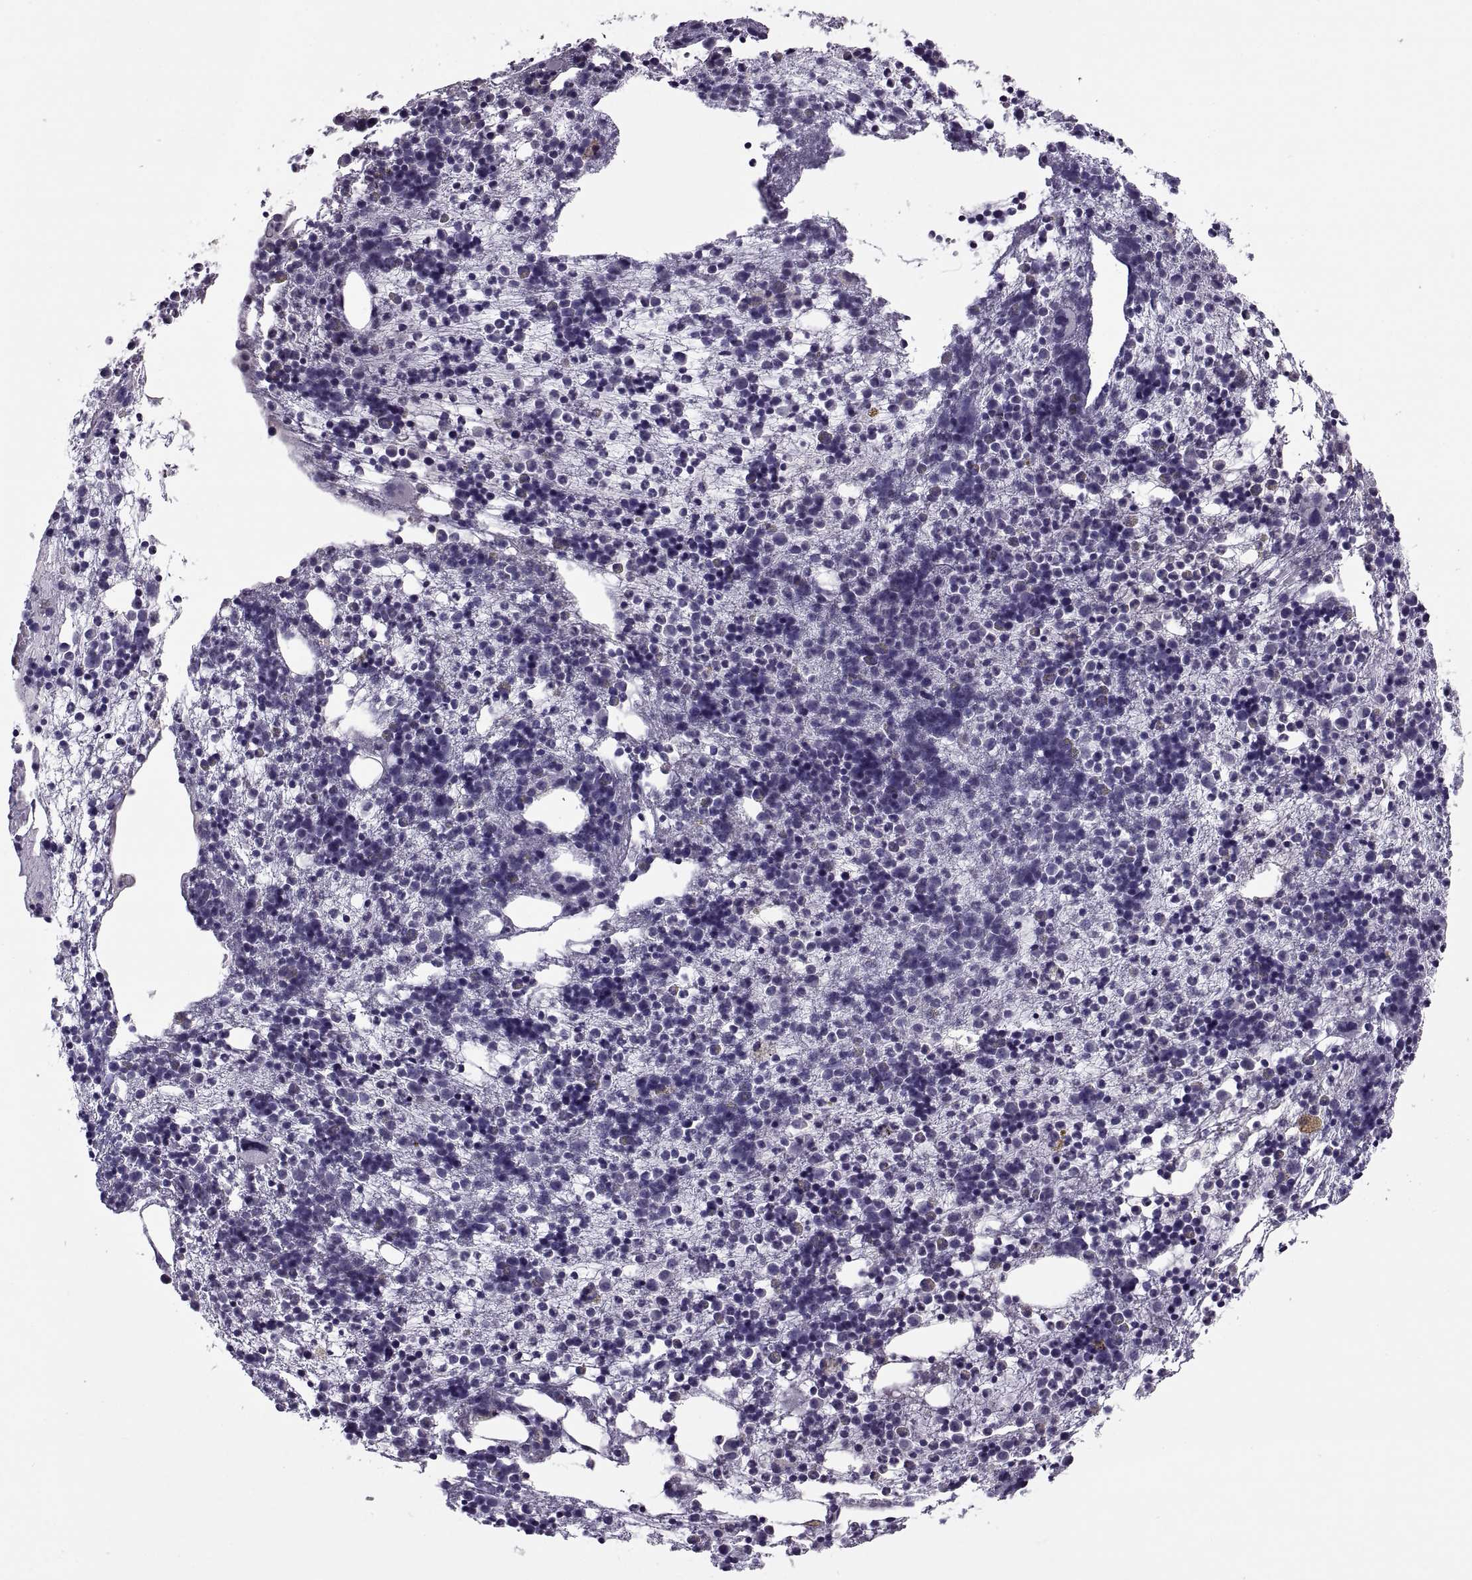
{"staining": {"intensity": "negative", "quantity": "none", "location": "none"}, "tissue": "bone marrow", "cell_type": "Hematopoietic cells", "image_type": "normal", "snomed": [{"axis": "morphology", "description": "Normal tissue, NOS"}, {"axis": "topography", "description": "Bone marrow"}], "caption": "Benign bone marrow was stained to show a protein in brown. There is no significant expression in hematopoietic cells. (Brightfield microscopy of DAB immunohistochemistry at high magnification).", "gene": "RLBP1", "patient": {"sex": "male", "age": 54}}